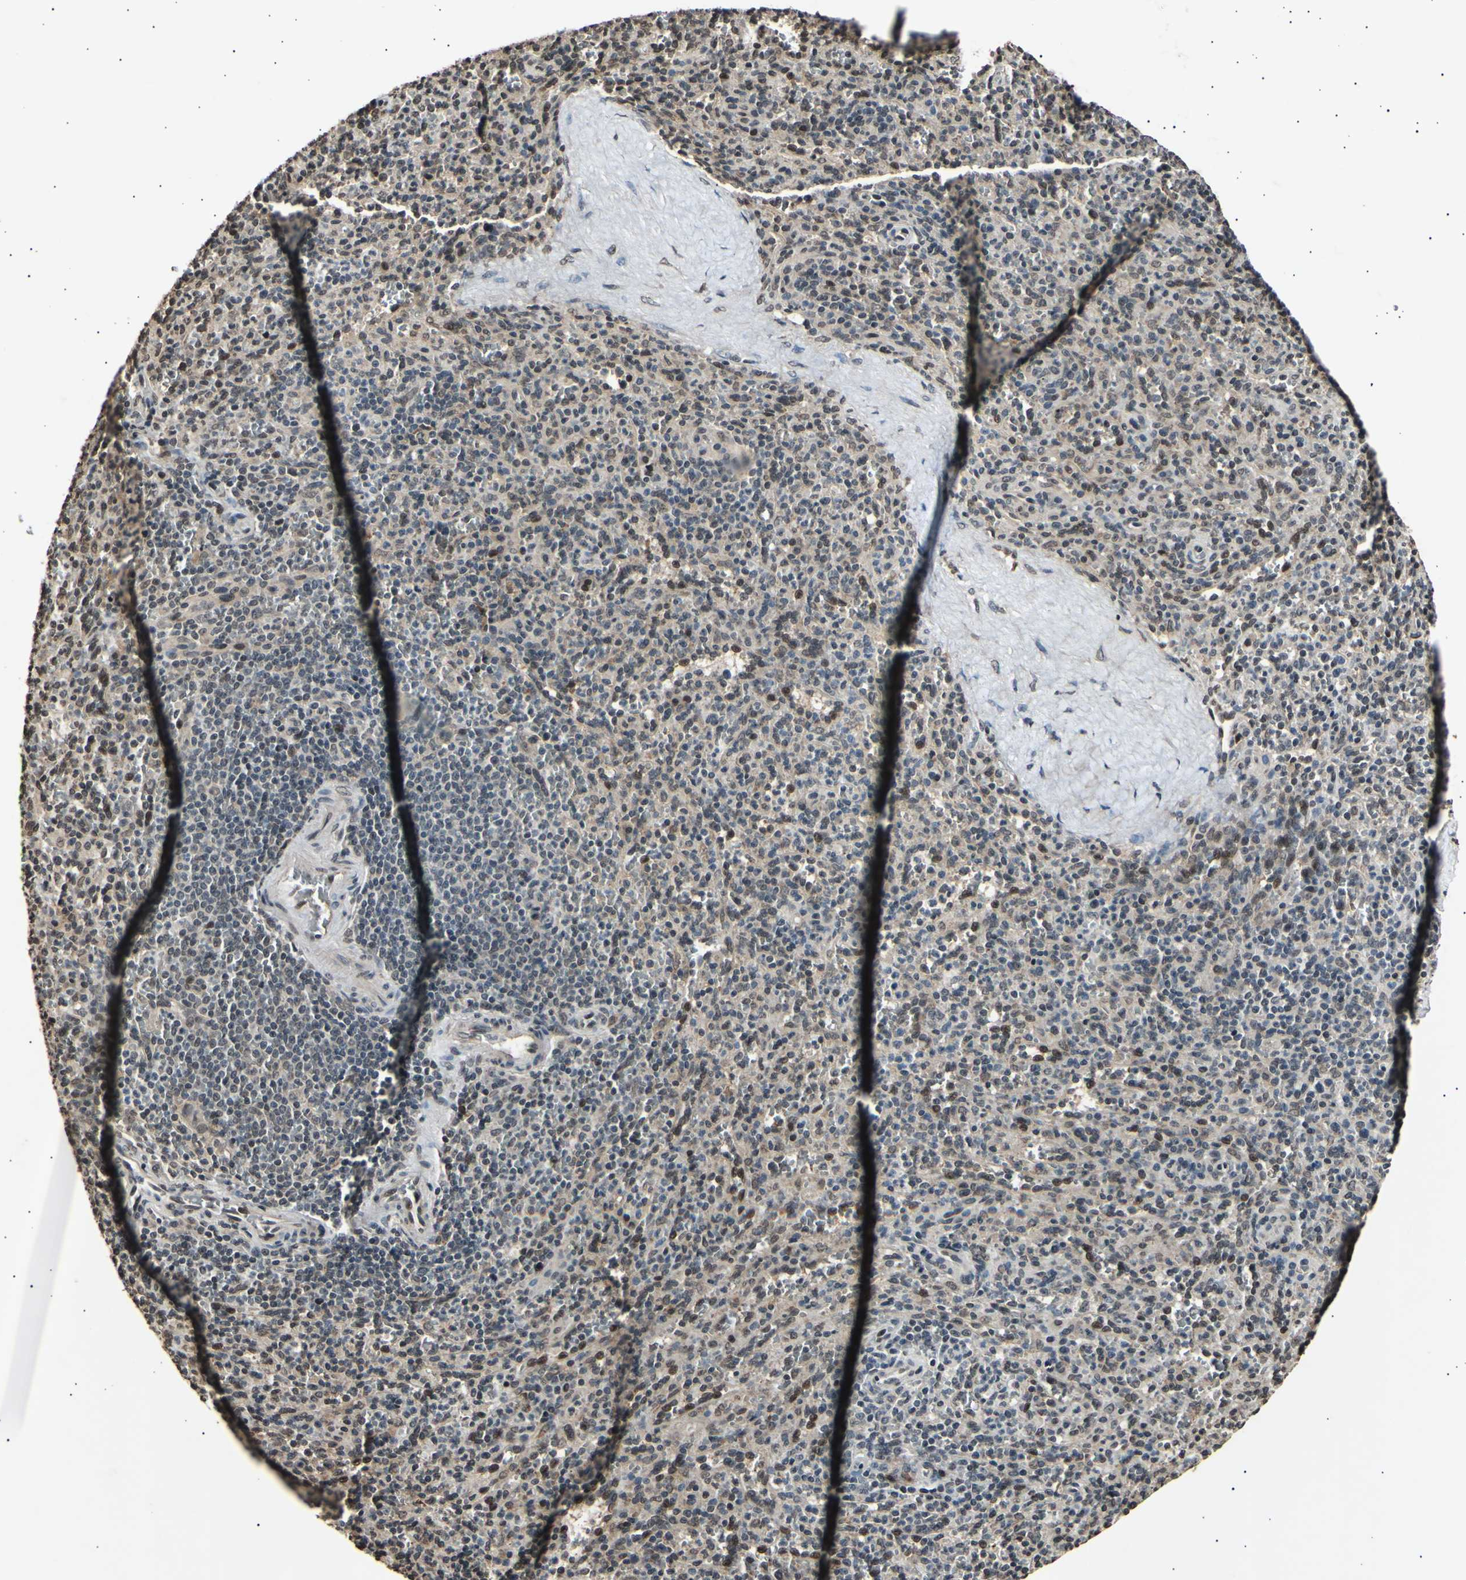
{"staining": {"intensity": "weak", "quantity": "25%-75%", "location": "nuclear"}, "tissue": "spleen", "cell_type": "Cells in red pulp", "image_type": "normal", "snomed": [{"axis": "morphology", "description": "Normal tissue, NOS"}, {"axis": "topography", "description": "Spleen"}], "caption": "Cells in red pulp exhibit low levels of weak nuclear staining in about 25%-75% of cells in normal spleen. (brown staining indicates protein expression, while blue staining denotes nuclei).", "gene": "ANAPC7", "patient": {"sex": "male", "age": 36}}